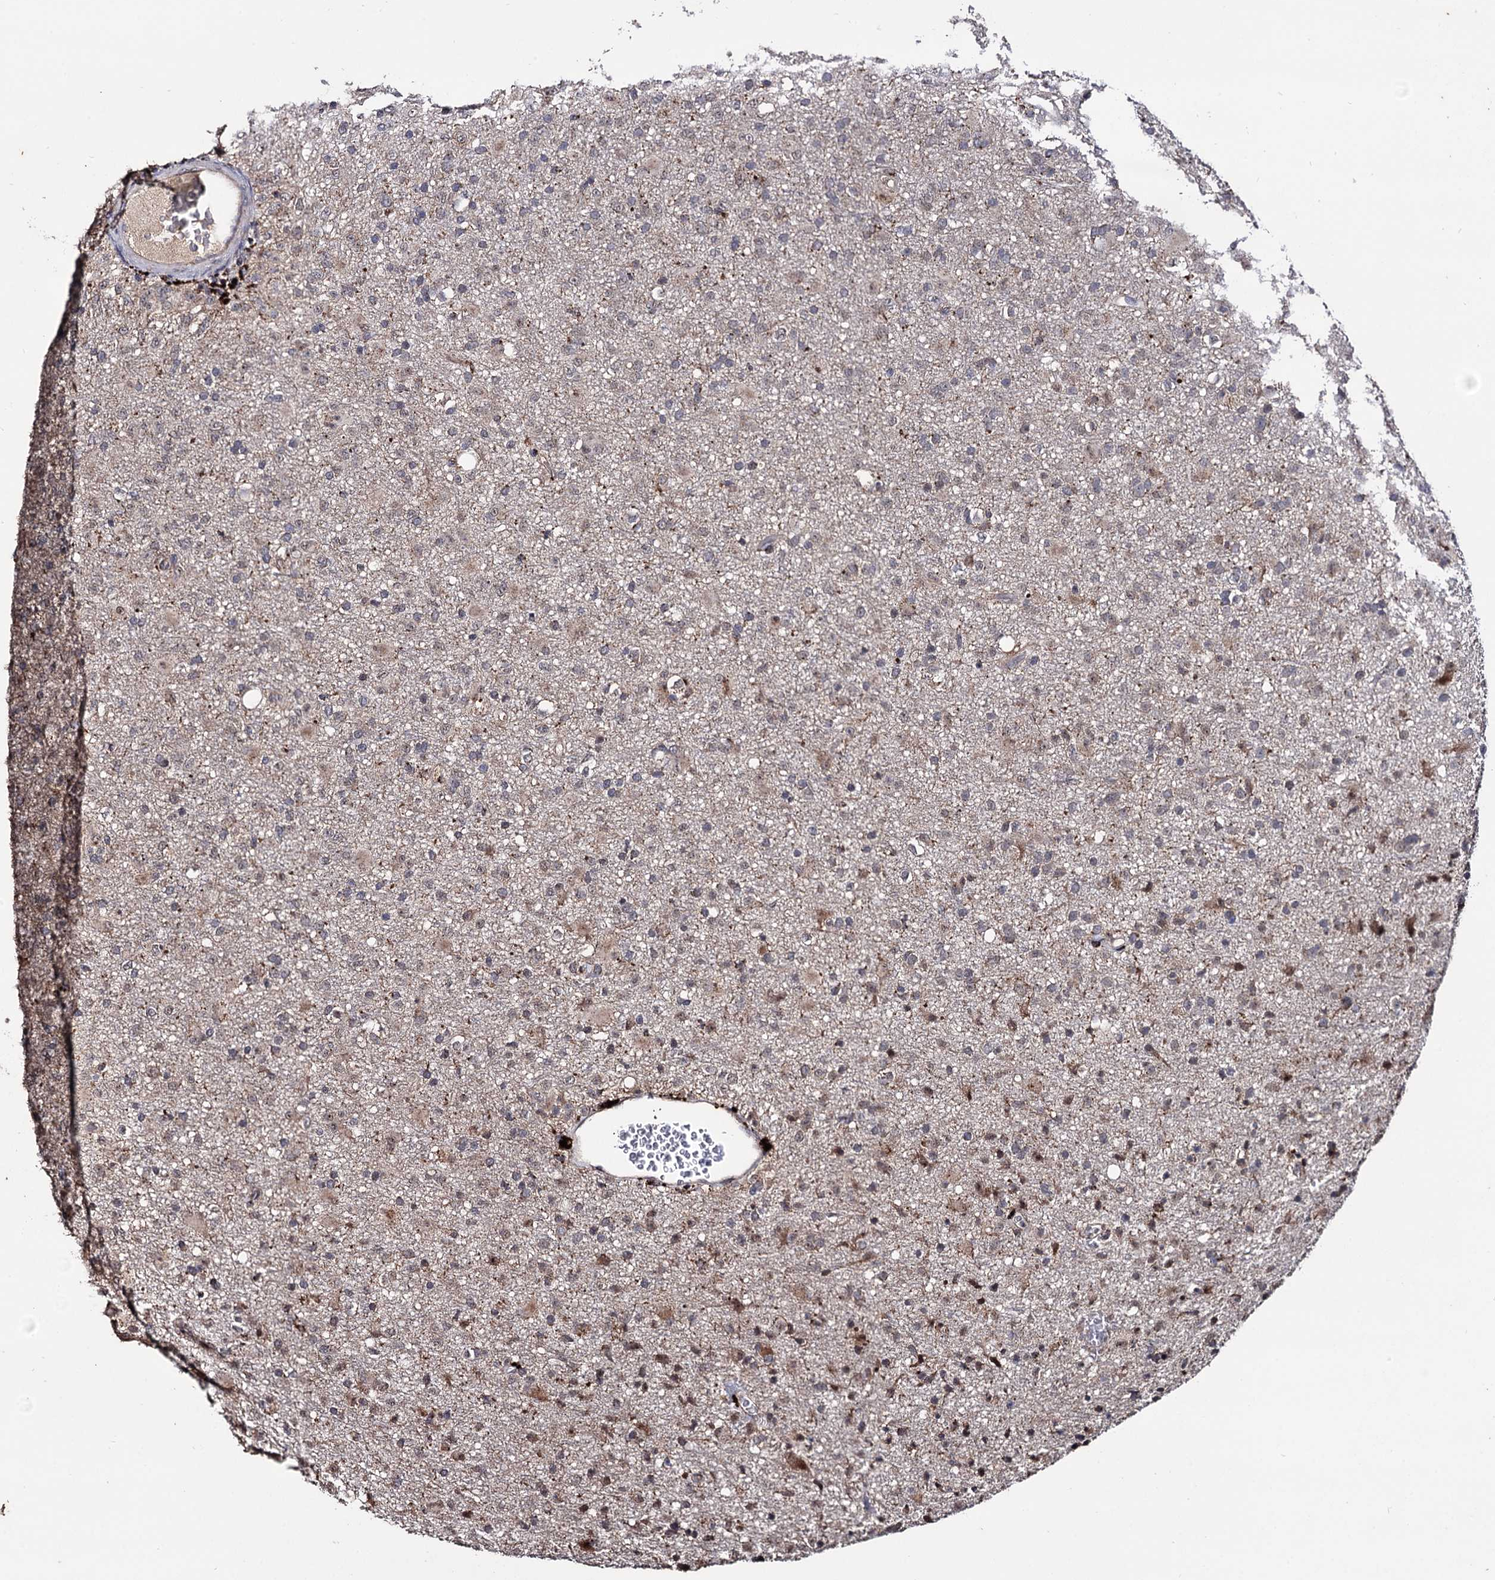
{"staining": {"intensity": "moderate", "quantity": "<25%", "location": "cytoplasmic/membranous,nuclear"}, "tissue": "glioma", "cell_type": "Tumor cells", "image_type": "cancer", "snomed": [{"axis": "morphology", "description": "Glioma, malignant, Low grade"}, {"axis": "topography", "description": "Brain"}], "caption": "Protein expression analysis of human malignant low-grade glioma reveals moderate cytoplasmic/membranous and nuclear staining in about <25% of tumor cells.", "gene": "MICAL2", "patient": {"sex": "male", "age": 65}}